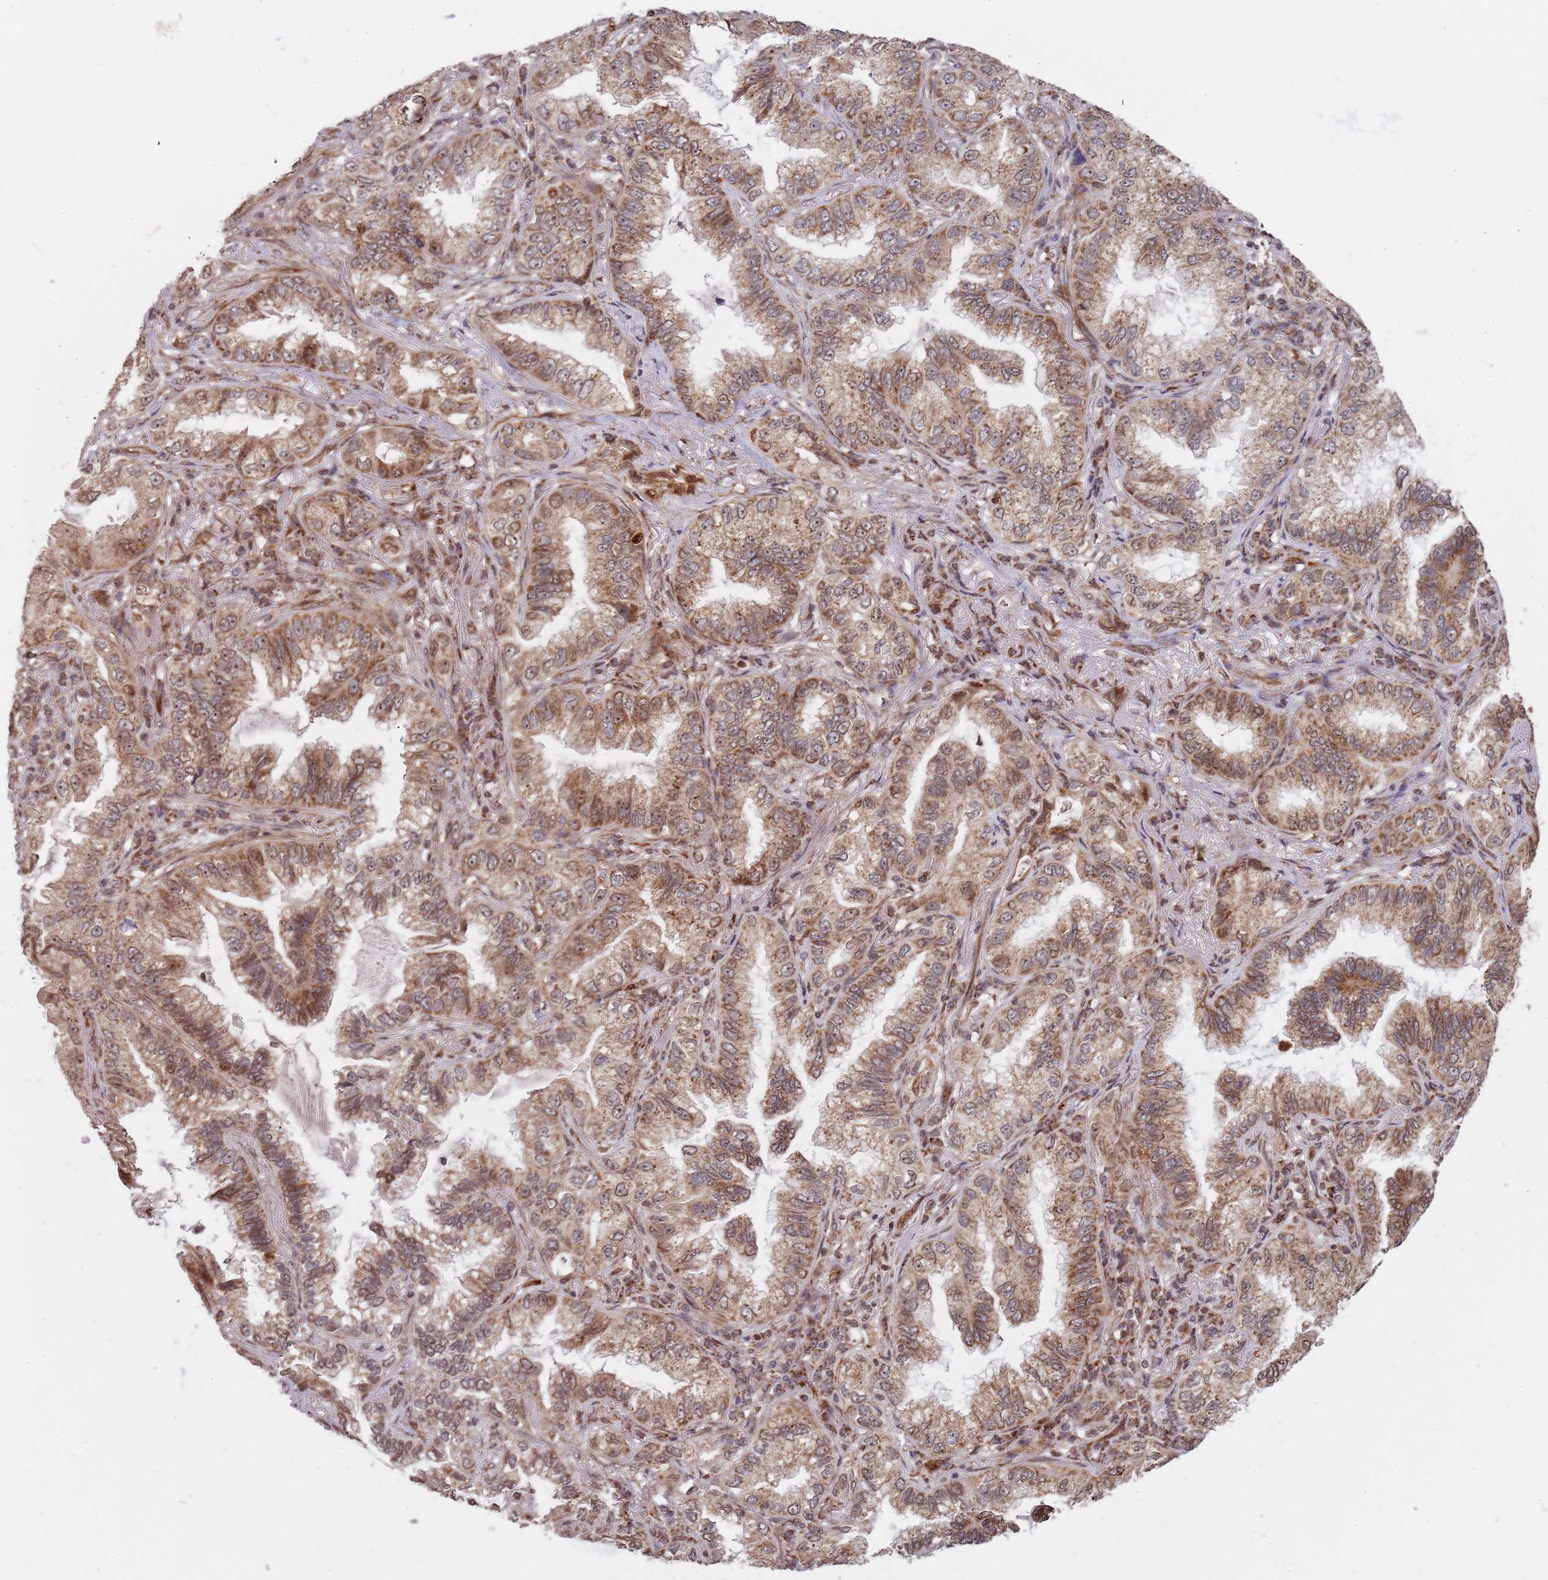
{"staining": {"intensity": "moderate", "quantity": ">75%", "location": "cytoplasmic/membranous,nuclear"}, "tissue": "lung cancer", "cell_type": "Tumor cells", "image_type": "cancer", "snomed": [{"axis": "morphology", "description": "Adenocarcinoma, NOS"}, {"axis": "topography", "description": "Lung"}], "caption": "A photomicrograph of lung cancer stained for a protein demonstrates moderate cytoplasmic/membranous and nuclear brown staining in tumor cells.", "gene": "DCHS1", "patient": {"sex": "female", "age": 69}}